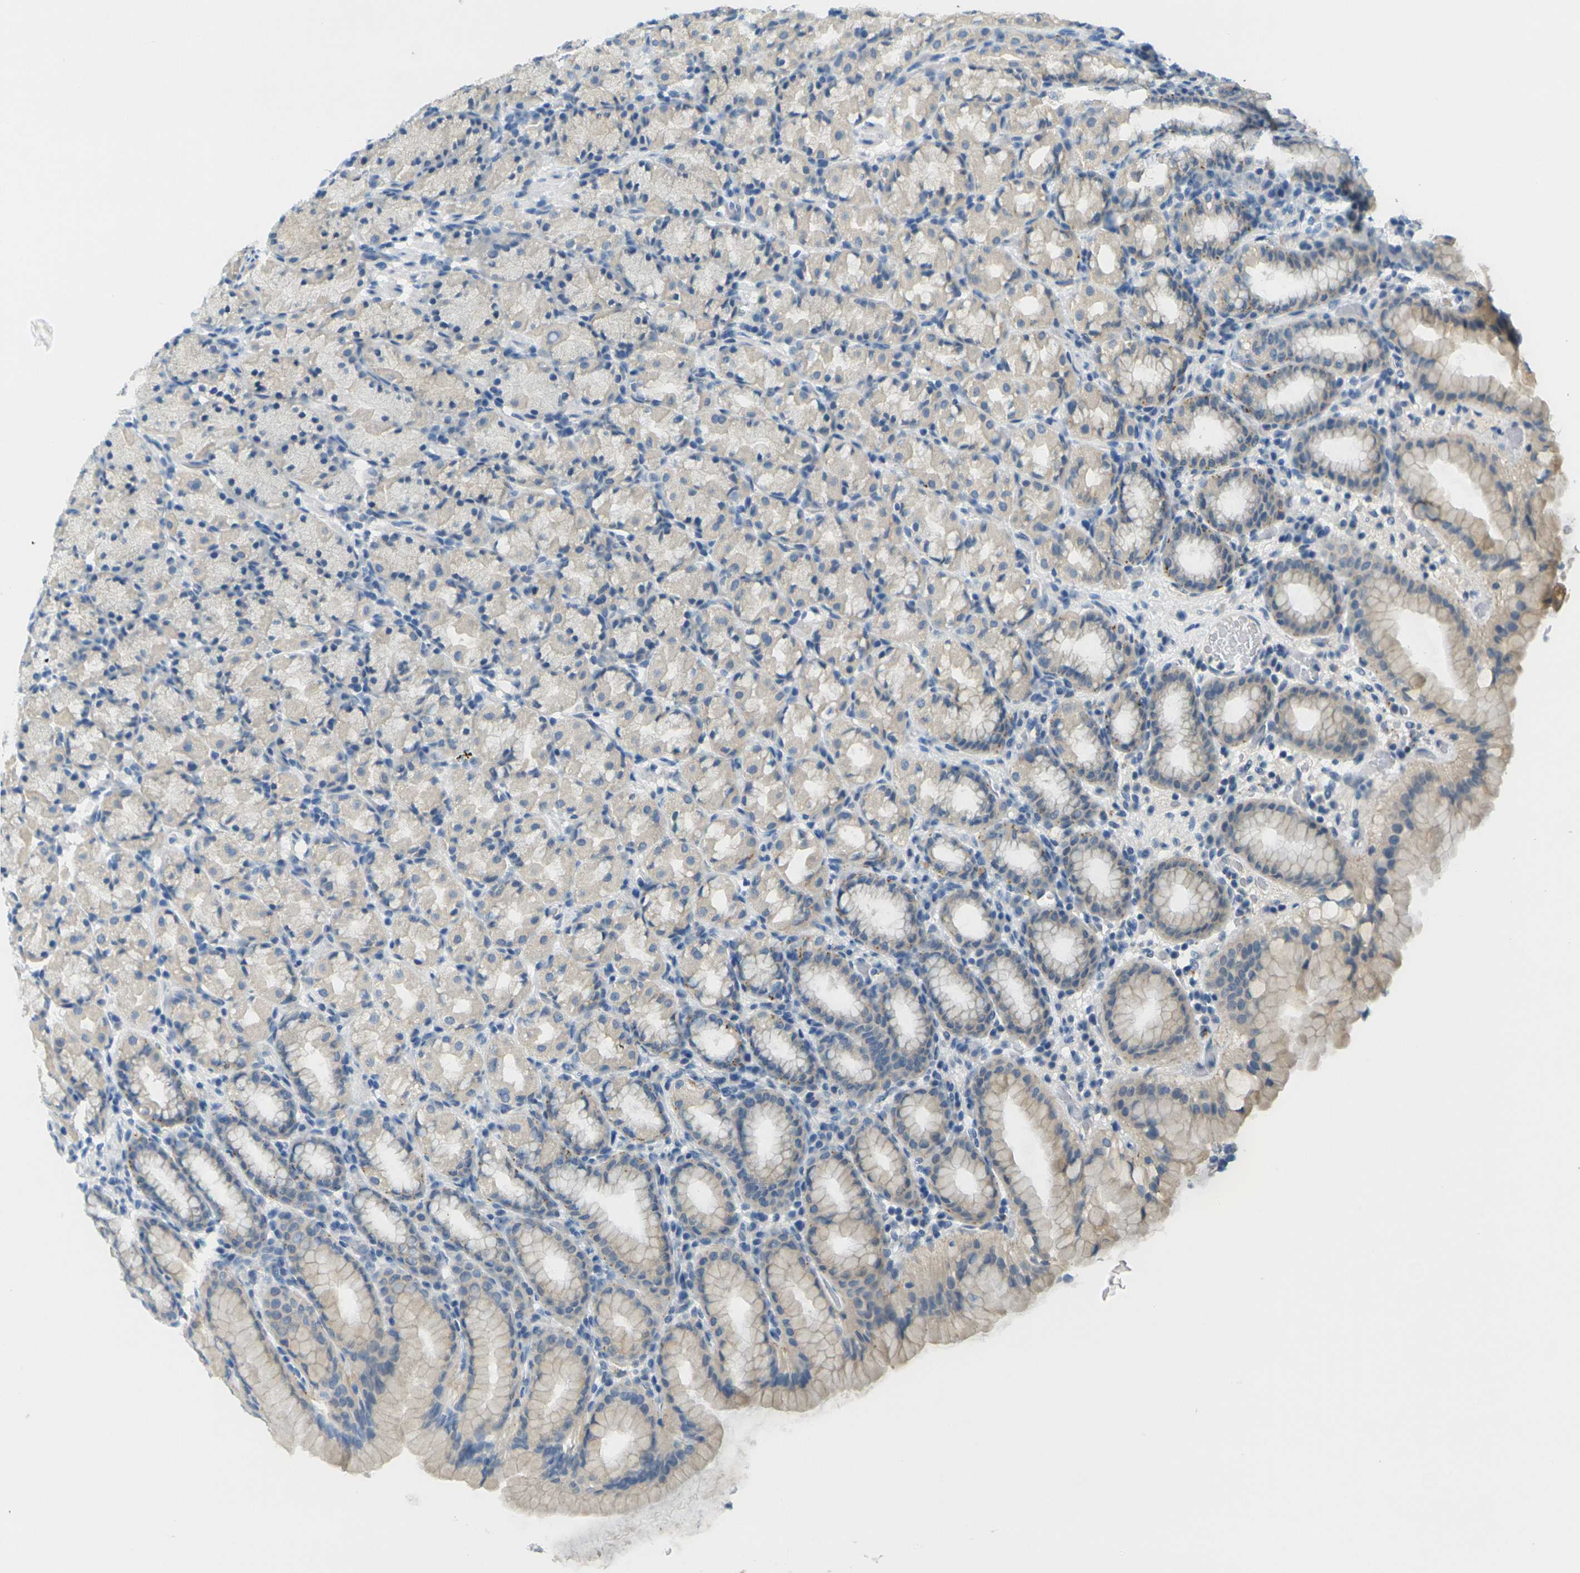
{"staining": {"intensity": "weak", "quantity": "<25%", "location": "cytoplasmic/membranous"}, "tissue": "stomach", "cell_type": "Glandular cells", "image_type": "normal", "snomed": [{"axis": "morphology", "description": "Normal tissue, NOS"}, {"axis": "topography", "description": "Stomach, upper"}], "caption": "Glandular cells are negative for protein expression in benign human stomach. (Immunohistochemistry (ihc), brightfield microscopy, high magnification).", "gene": "CYP2C8", "patient": {"sex": "male", "age": 68}}